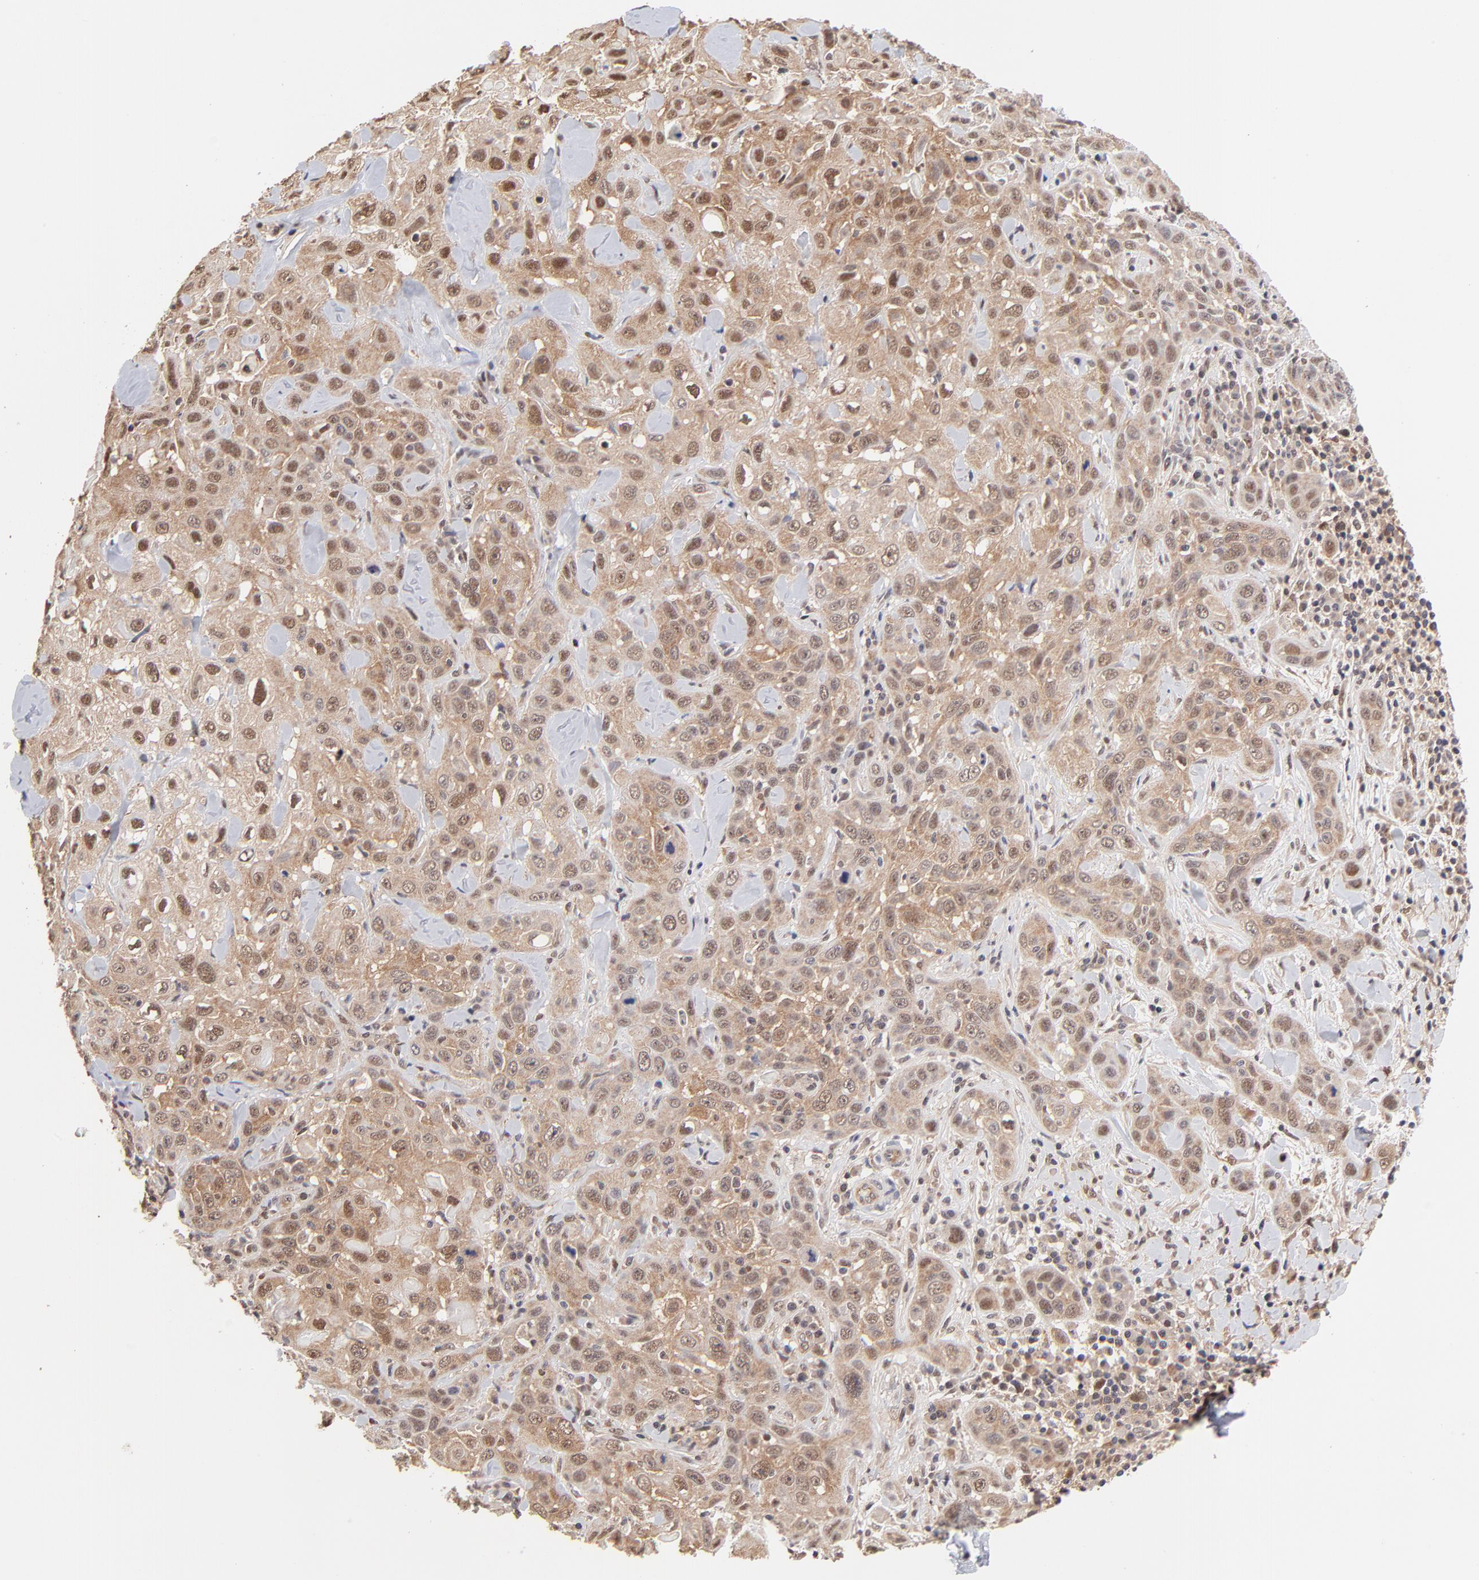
{"staining": {"intensity": "moderate", "quantity": "25%-75%", "location": "nuclear"}, "tissue": "skin cancer", "cell_type": "Tumor cells", "image_type": "cancer", "snomed": [{"axis": "morphology", "description": "Squamous cell carcinoma, NOS"}, {"axis": "topography", "description": "Skin"}], "caption": "There is medium levels of moderate nuclear staining in tumor cells of skin cancer, as demonstrated by immunohistochemical staining (brown color).", "gene": "PSMC4", "patient": {"sex": "male", "age": 84}}